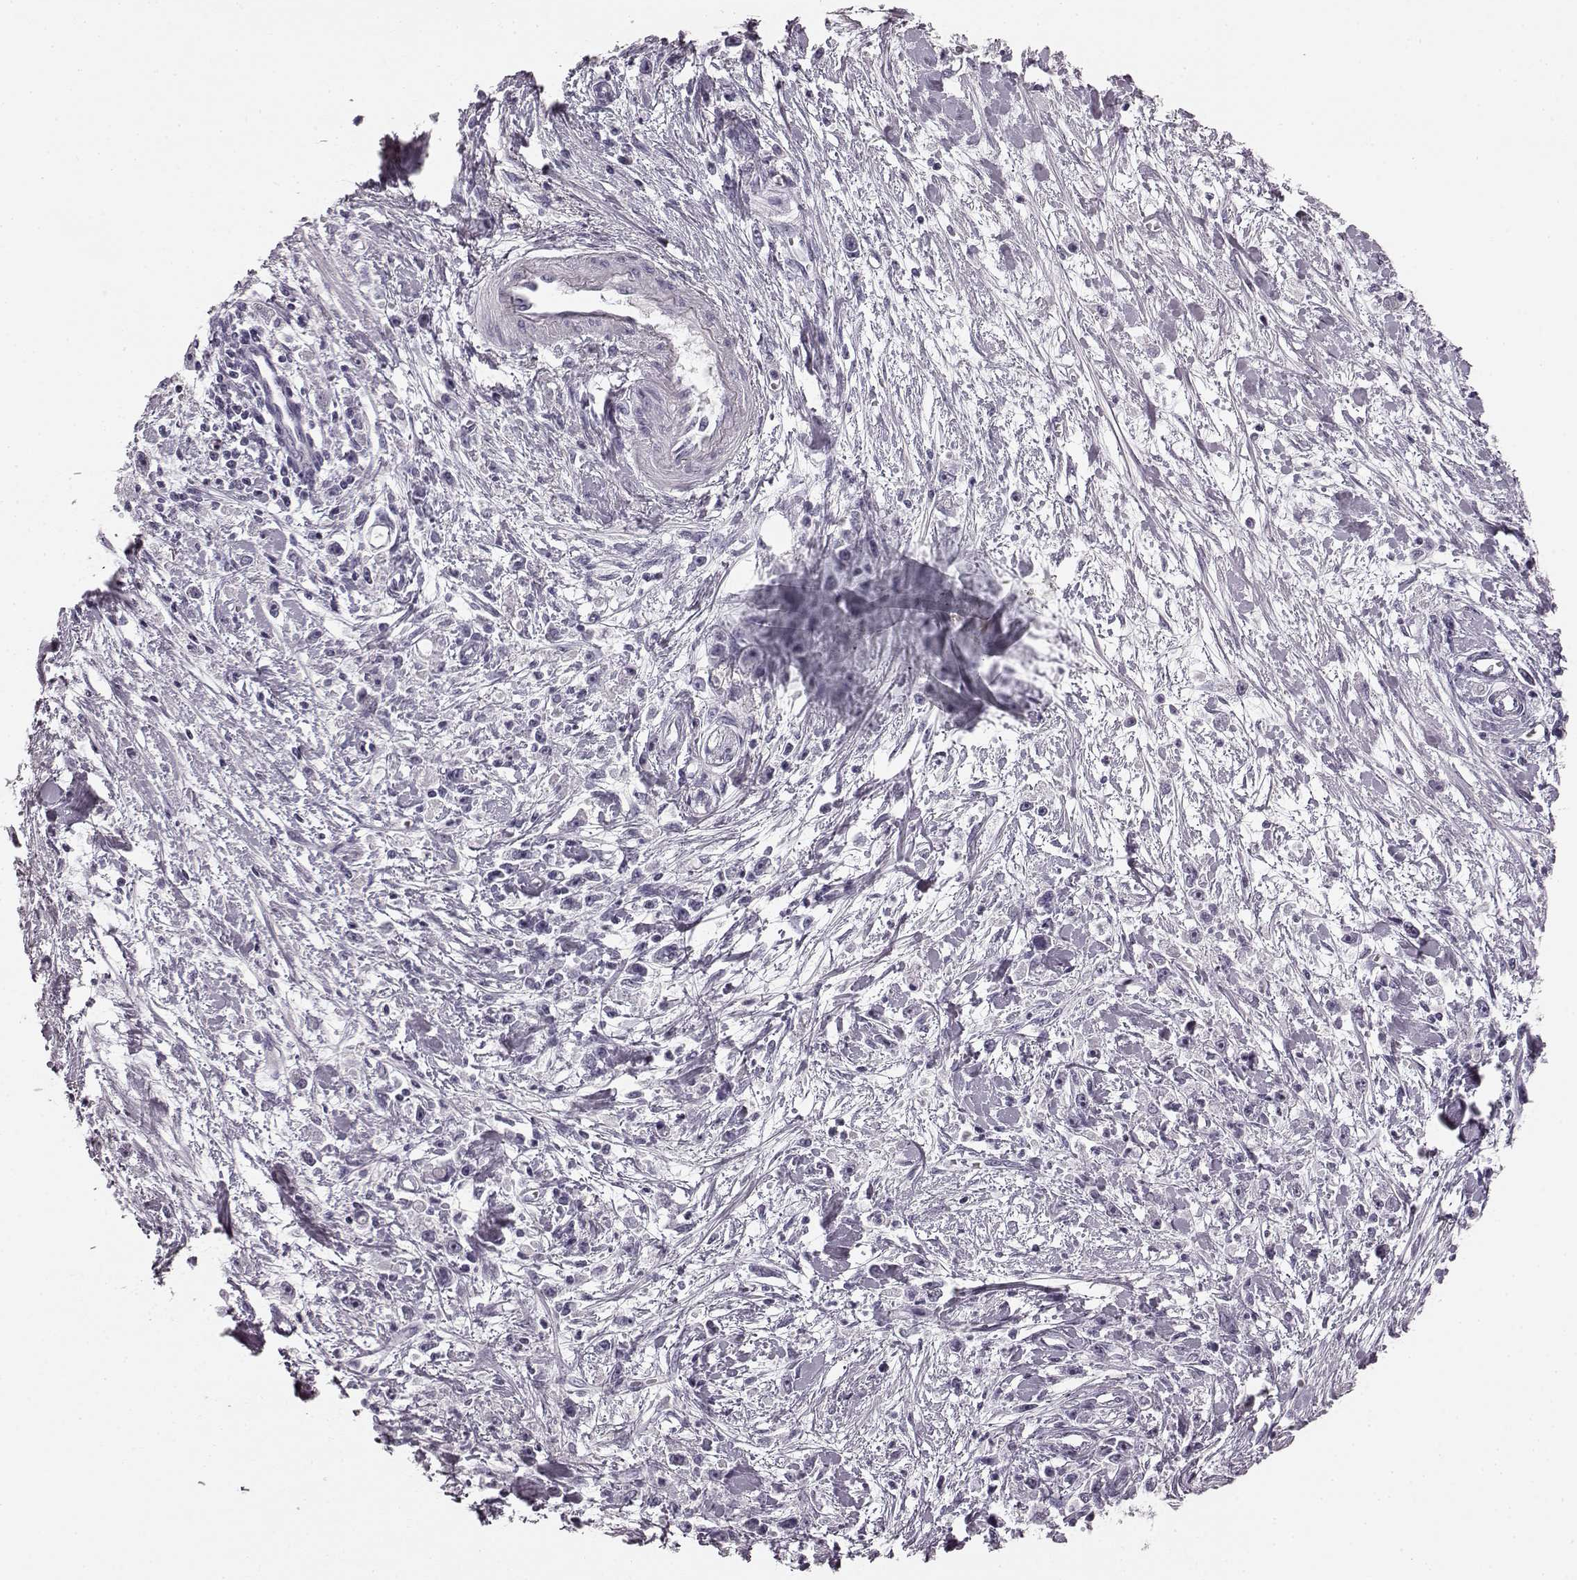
{"staining": {"intensity": "negative", "quantity": "none", "location": "none"}, "tissue": "stomach cancer", "cell_type": "Tumor cells", "image_type": "cancer", "snomed": [{"axis": "morphology", "description": "Adenocarcinoma, NOS"}, {"axis": "topography", "description": "Stomach"}], "caption": "This histopathology image is of adenocarcinoma (stomach) stained with IHC to label a protein in brown with the nuclei are counter-stained blue. There is no positivity in tumor cells.", "gene": "TMPRSS15", "patient": {"sex": "female", "age": 59}}